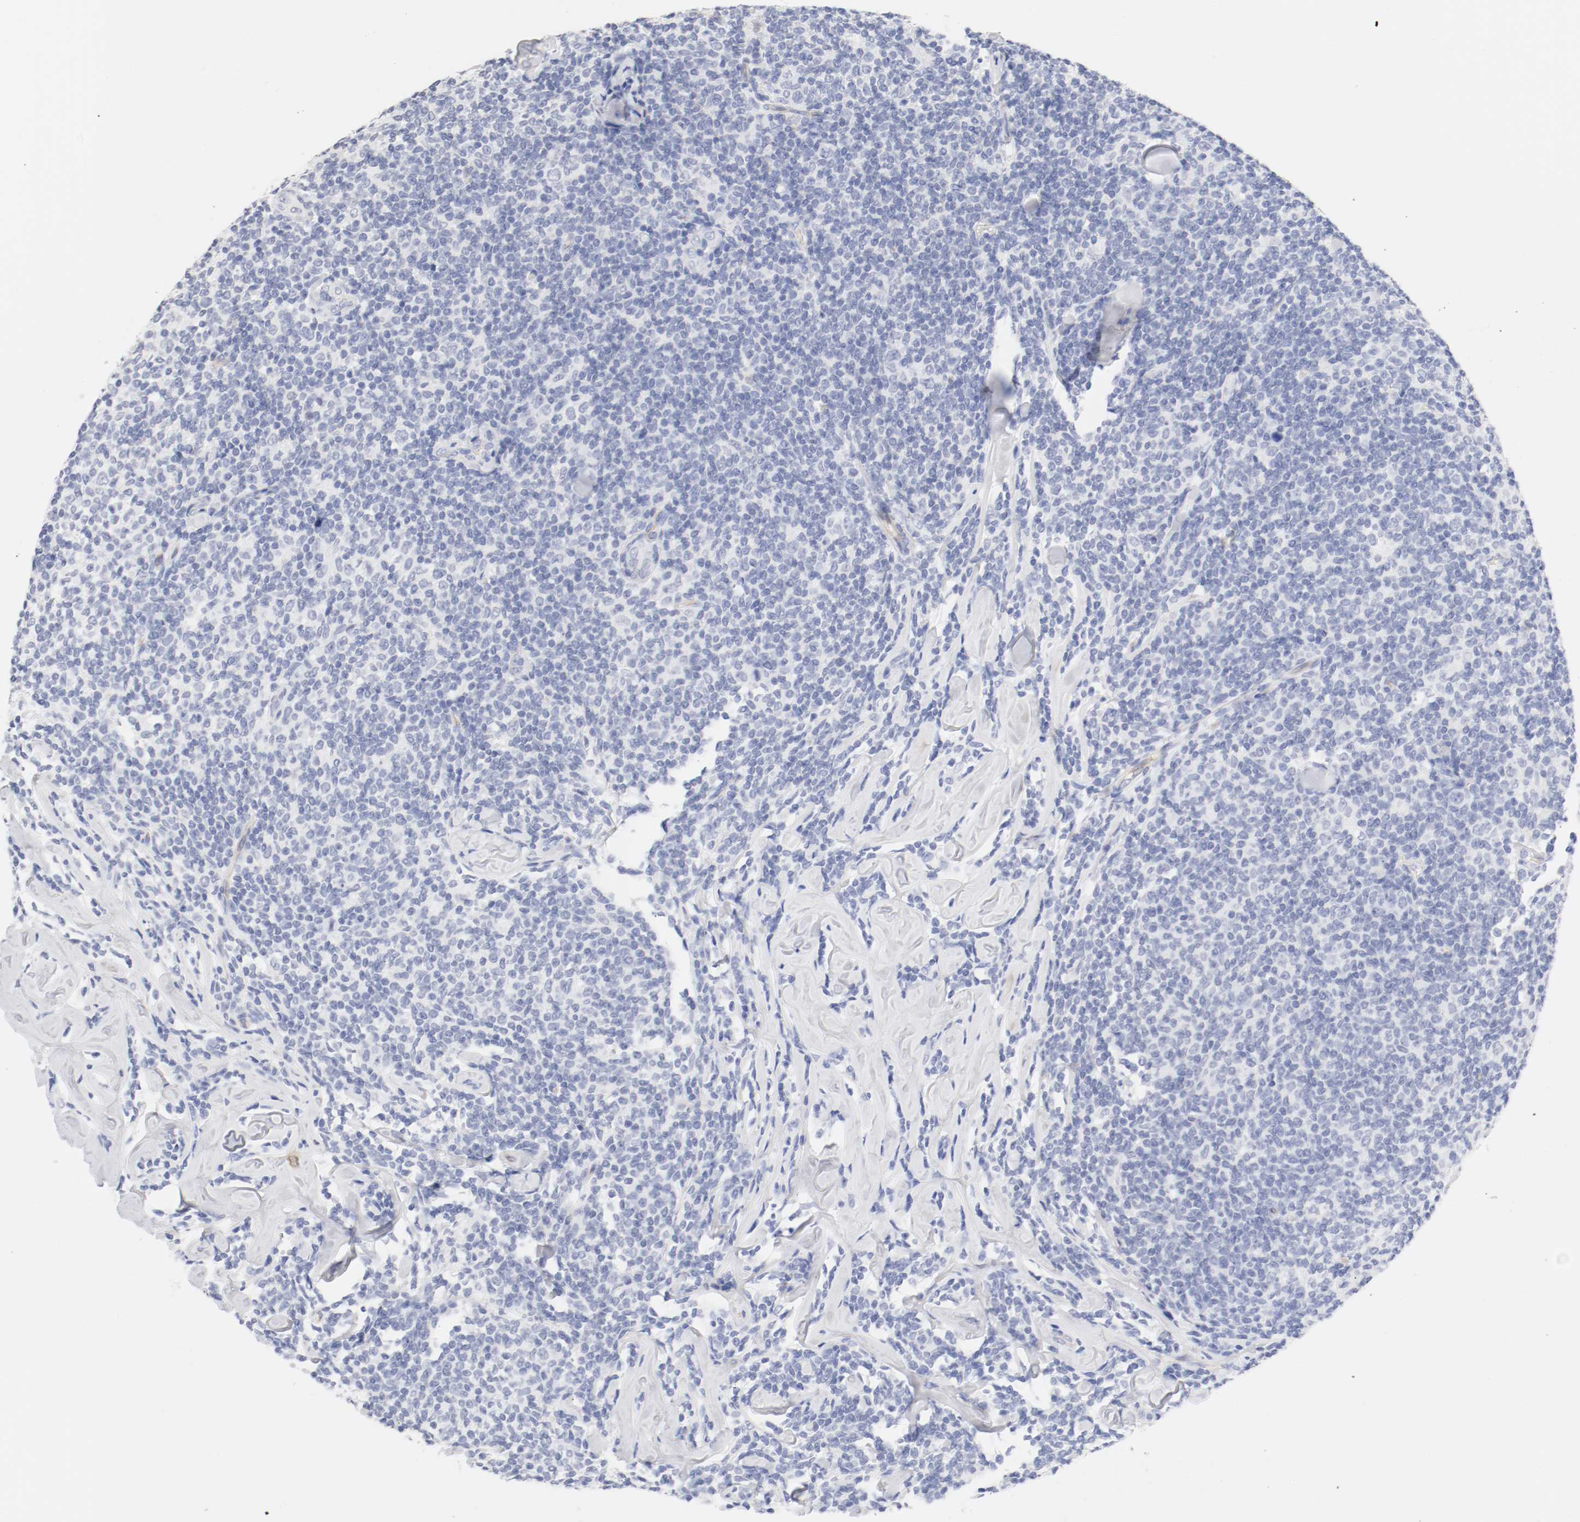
{"staining": {"intensity": "negative", "quantity": "none", "location": "none"}, "tissue": "lymphoma", "cell_type": "Tumor cells", "image_type": "cancer", "snomed": [{"axis": "morphology", "description": "Malignant lymphoma, non-Hodgkin's type, Low grade"}, {"axis": "topography", "description": "Lymph node"}], "caption": "Tumor cells are negative for brown protein staining in lymphoma.", "gene": "HOMER1", "patient": {"sex": "female", "age": 56}}